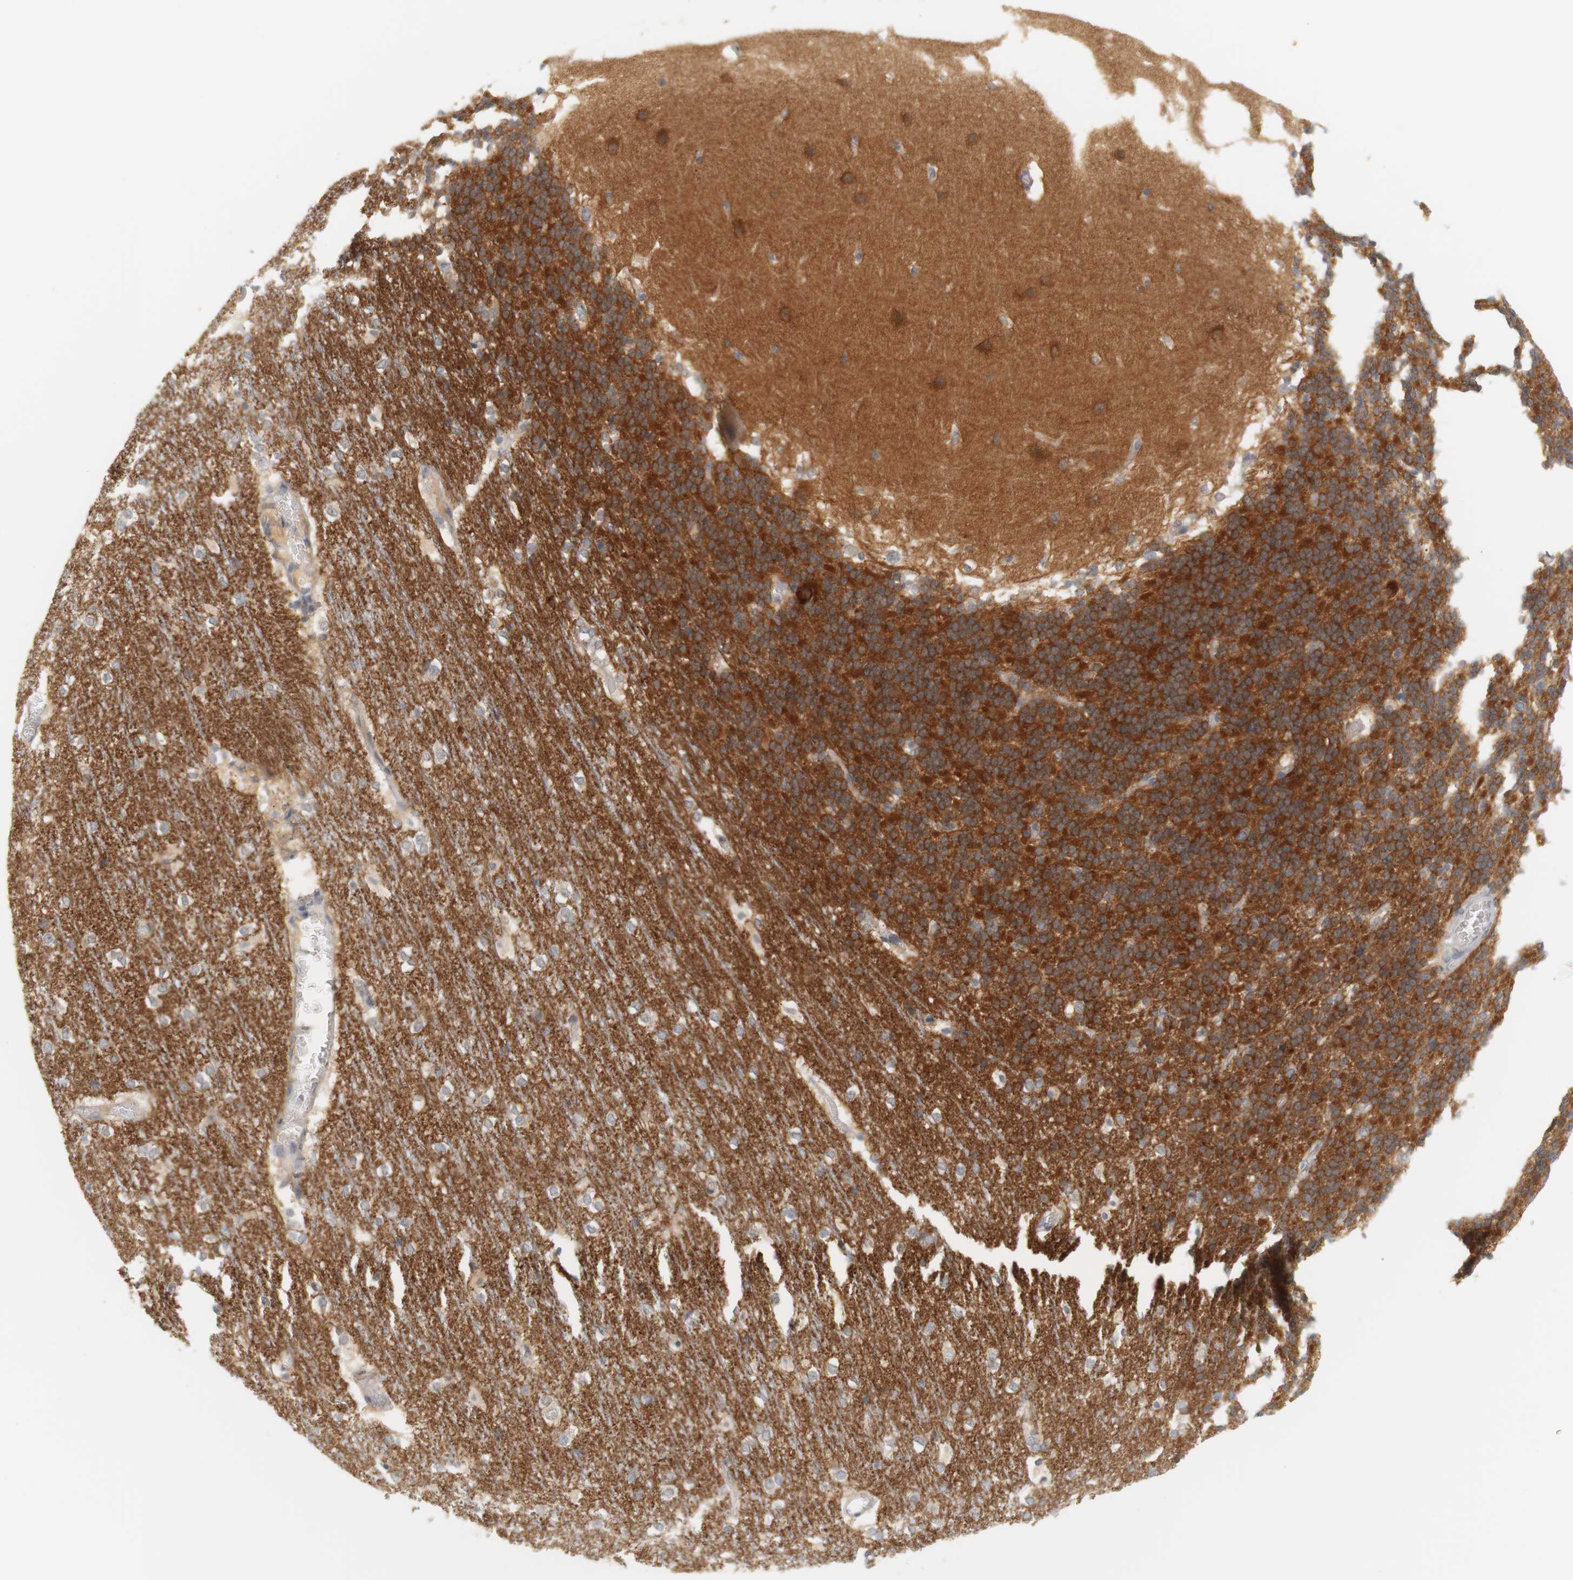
{"staining": {"intensity": "strong", "quantity": ">75%", "location": "cytoplasmic/membranous"}, "tissue": "cerebellum", "cell_type": "Cells in granular layer", "image_type": "normal", "snomed": [{"axis": "morphology", "description": "Normal tissue, NOS"}, {"axis": "topography", "description": "Cerebellum"}], "caption": "IHC image of benign cerebellum: cerebellum stained using IHC reveals high levels of strong protein expression localized specifically in the cytoplasmic/membranous of cells in granular layer, appearing as a cytoplasmic/membranous brown color.", "gene": "RTN3", "patient": {"sex": "female", "age": 19}}